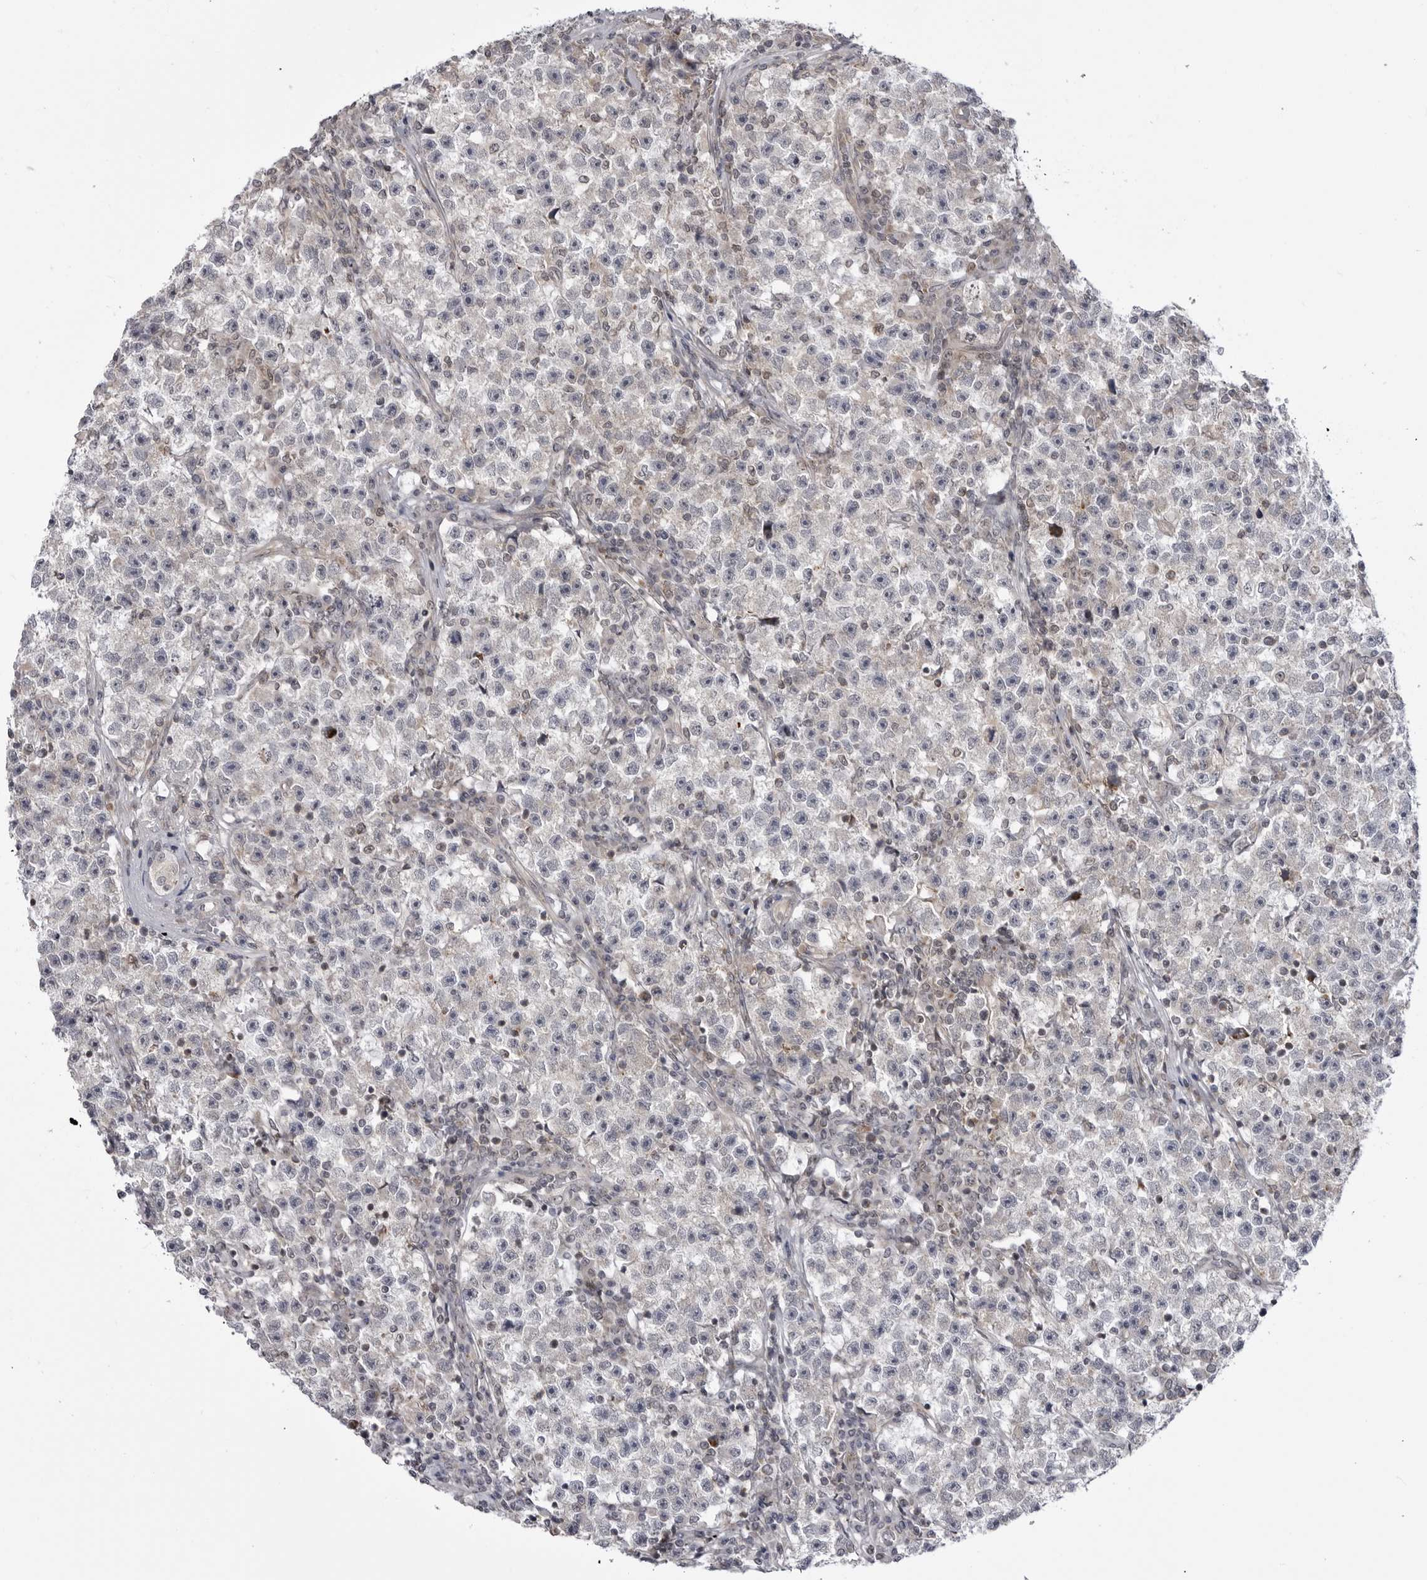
{"staining": {"intensity": "negative", "quantity": "none", "location": "none"}, "tissue": "testis cancer", "cell_type": "Tumor cells", "image_type": "cancer", "snomed": [{"axis": "morphology", "description": "Seminoma, NOS"}, {"axis": "topography", "description": "Testis"}], "caption": "A high-resolution image shows immunohistochemistry staining of seminoma (testis), which reveals no significant positivity in tumor cells. (Stains: DAB IHC with hematoxylin counter stain, Microscopy: brightfield microscopy at high magnification).", "gene": "CCDC18", "patient": {"sex": "male", "age": 22}}